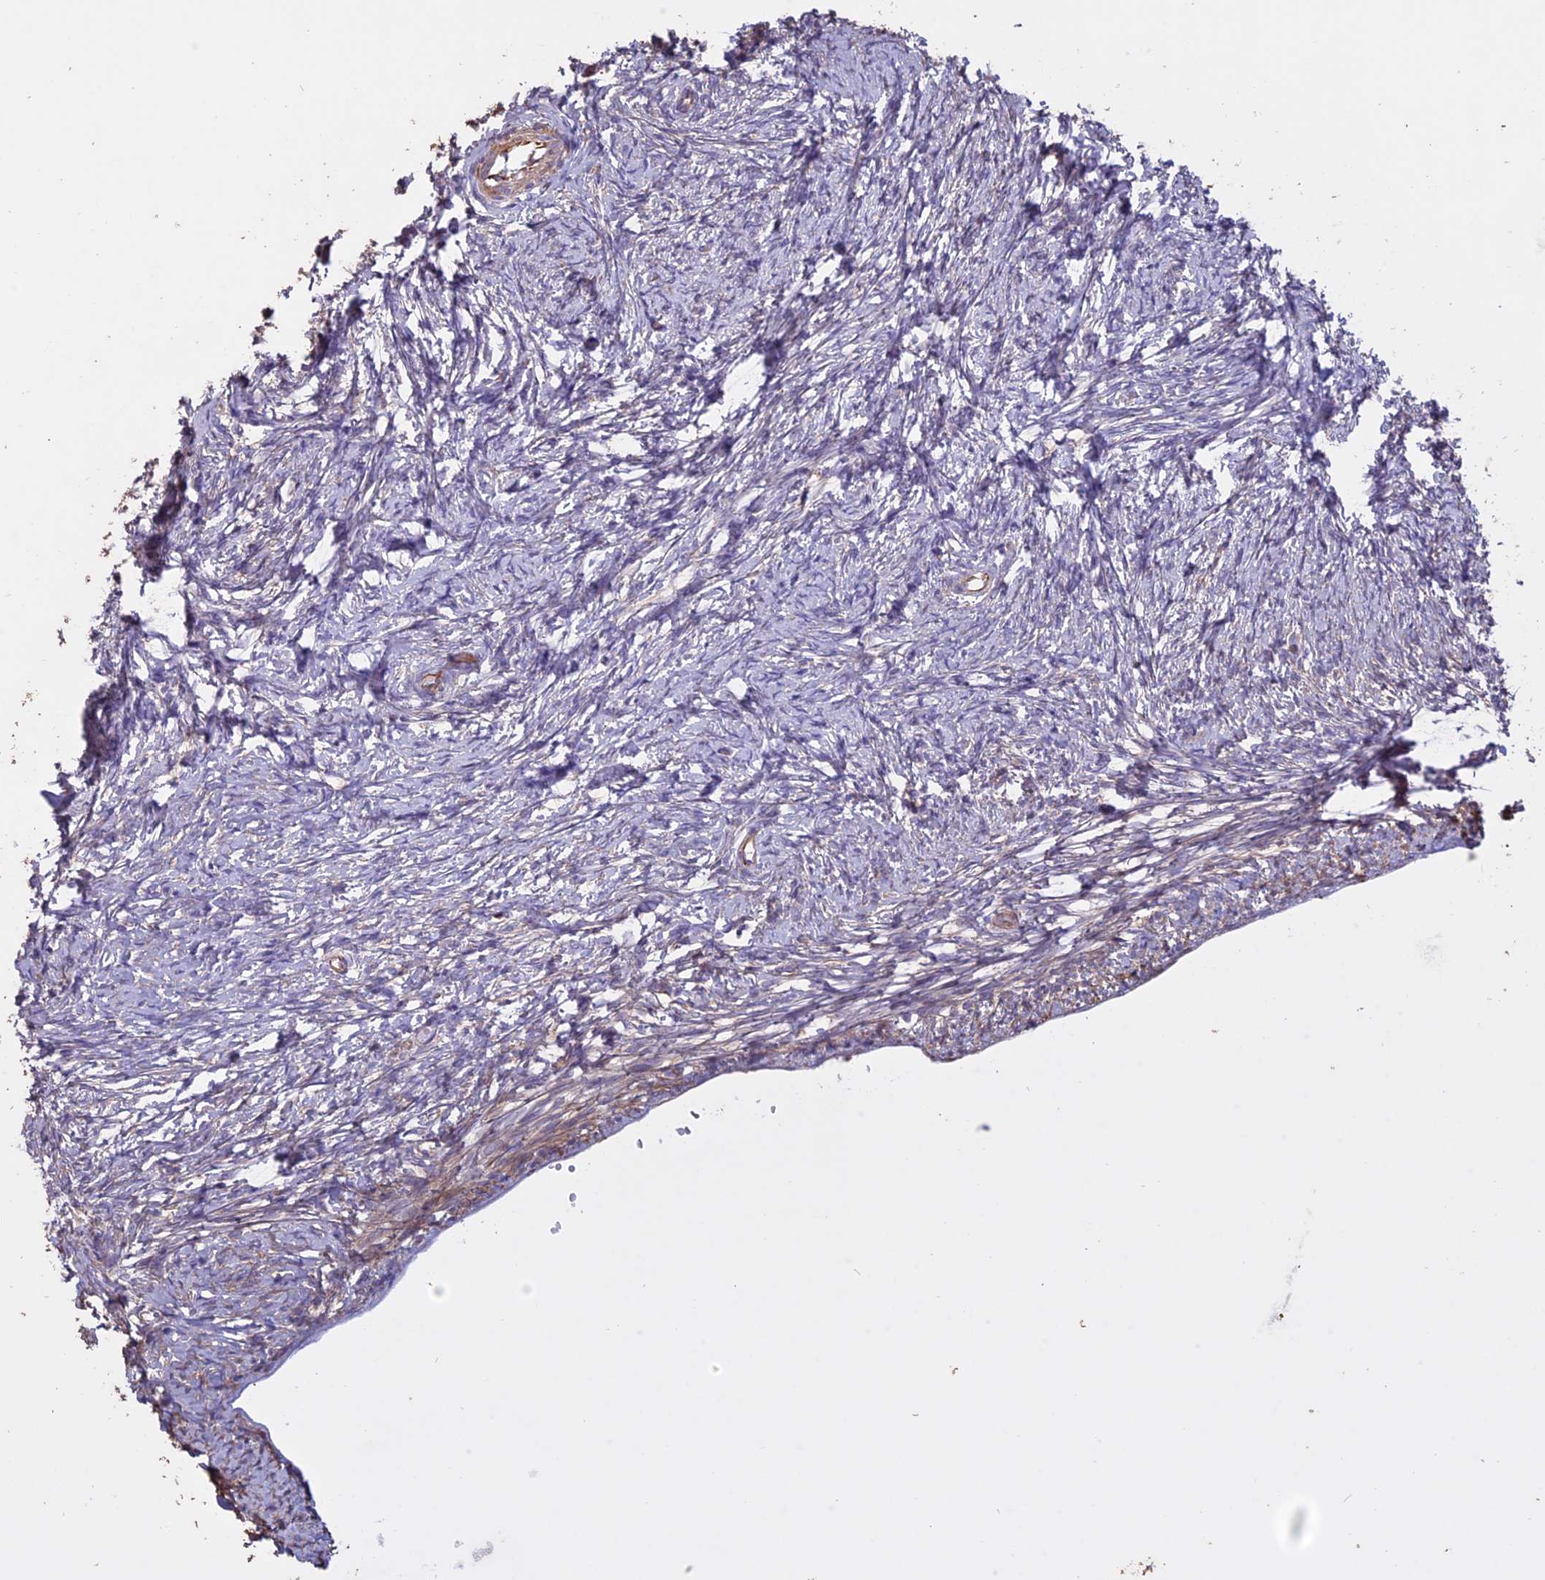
{"staining": {"intensity": "moderate", "quantity": "25%-75%", "location": "cytoplasmic/membranous"}, "tissue": "ovary", "cell_type": "Ovarian stroma cells", "image_type": "normal", "snomed": [{"axis": "morphology", "description": "Normal tissue, NOS"}, {"axis": "topography", "description": "Ovary"}], "caption": "Protein staining of benign ovary demonstrates moderate cytoplasmic/membranous staining in approximately 25%-75% of ovarian stroma cells. (Brightfield microscopy of DAB IHC at high magnification).", "gene": "CCDC148", "patient": {"sex": "female", "age": 34}}